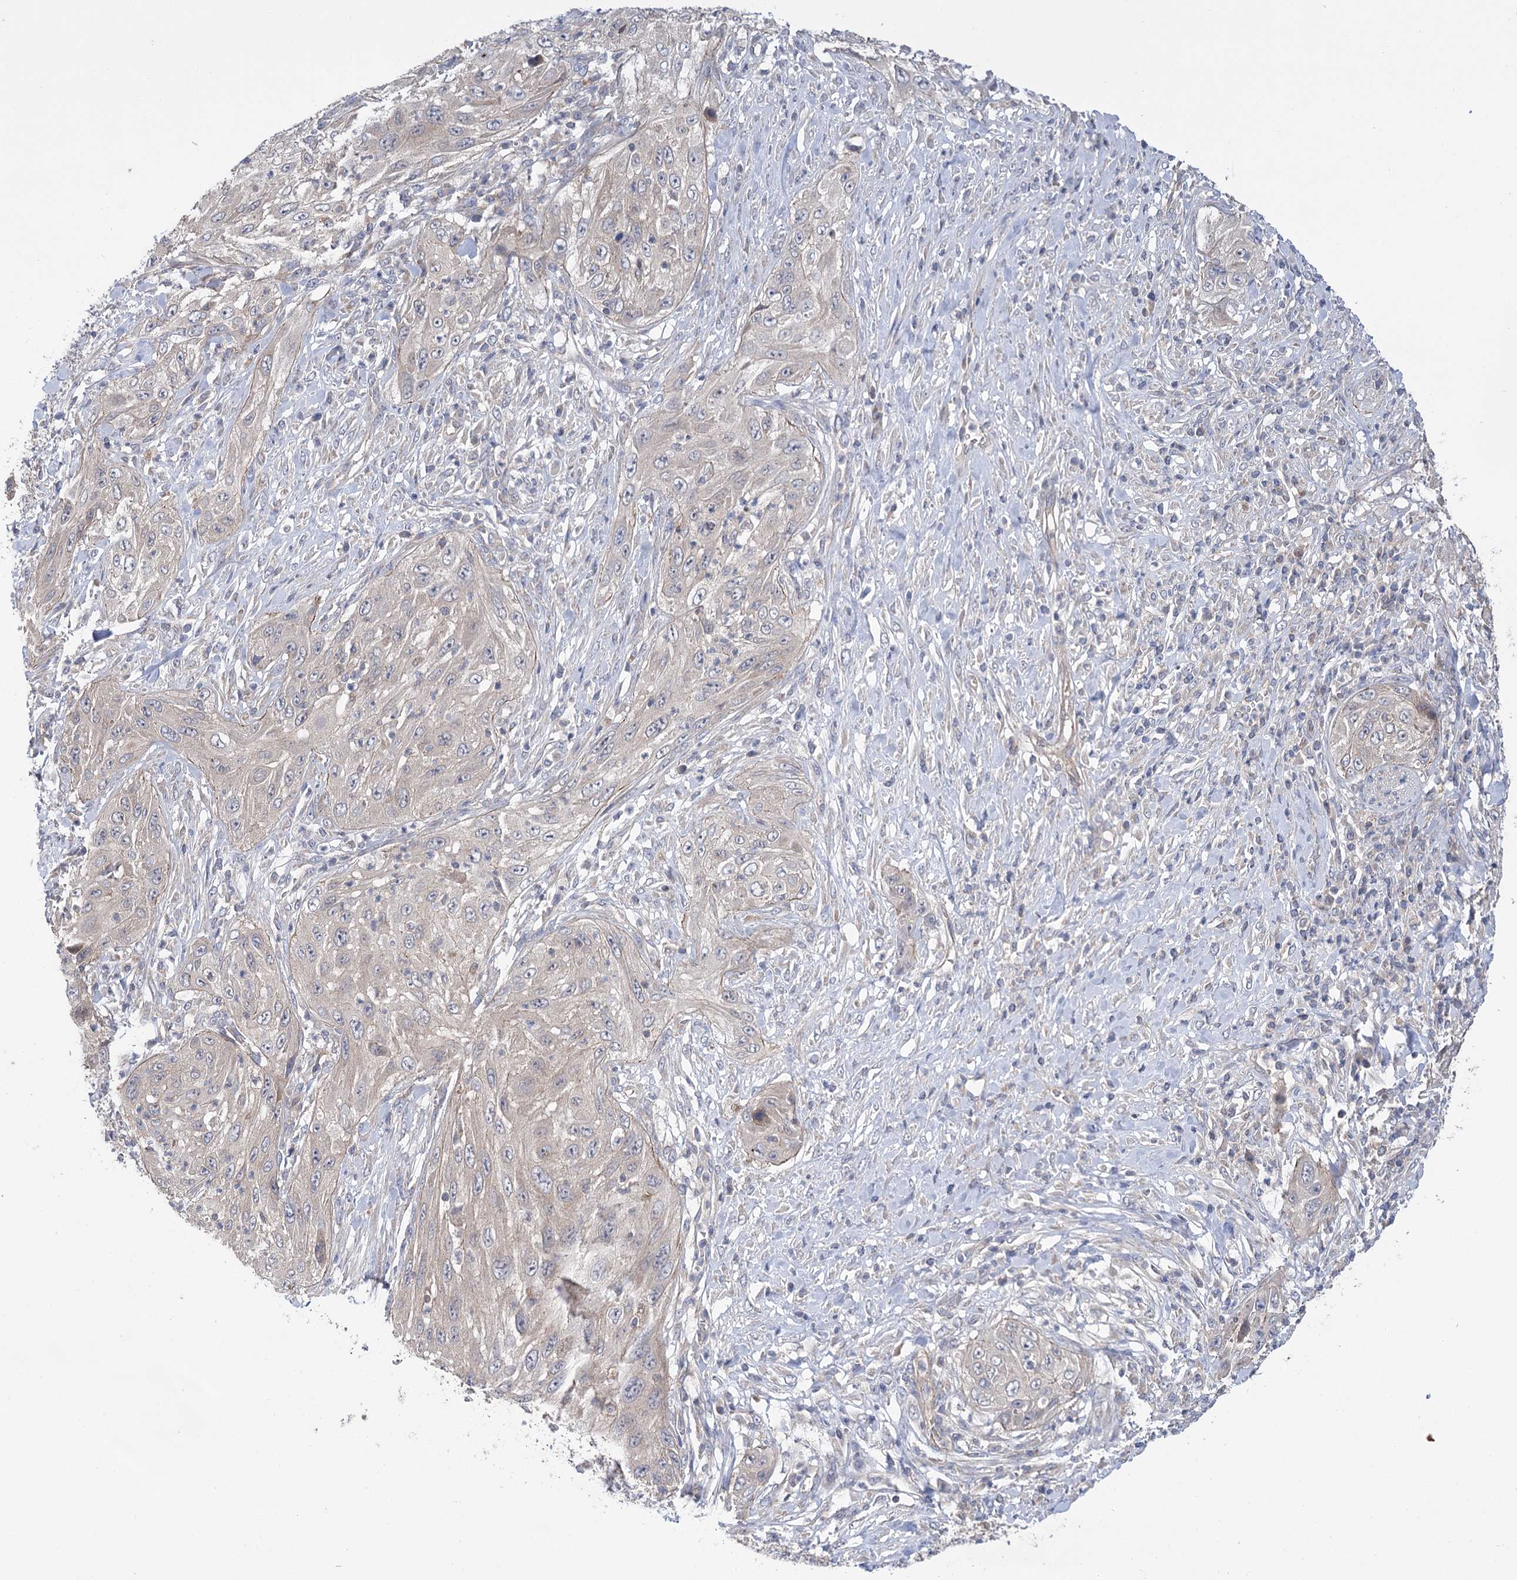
{"staining": {"intensity": "weak", "quantity": "25%-75%", "location": "cytoplasmic/membranous"}, "tissue": "cervical cancer", "cell_type": "Tumor cells", "image_type": "cancer", "snomed": [{"axis": "morphology", "description": "Squamous cell carcinoma, NOS"}, {"axis": "topography", "description": "Cervix"}], "caption": "A brown stain labels weak cytoplasmic/membranous staining of a protein in cervical cancer (squamous cell carcinoma) tumor cells.", "gene": "VPS37B", "patient": {"sex": "female", "age": 42}}